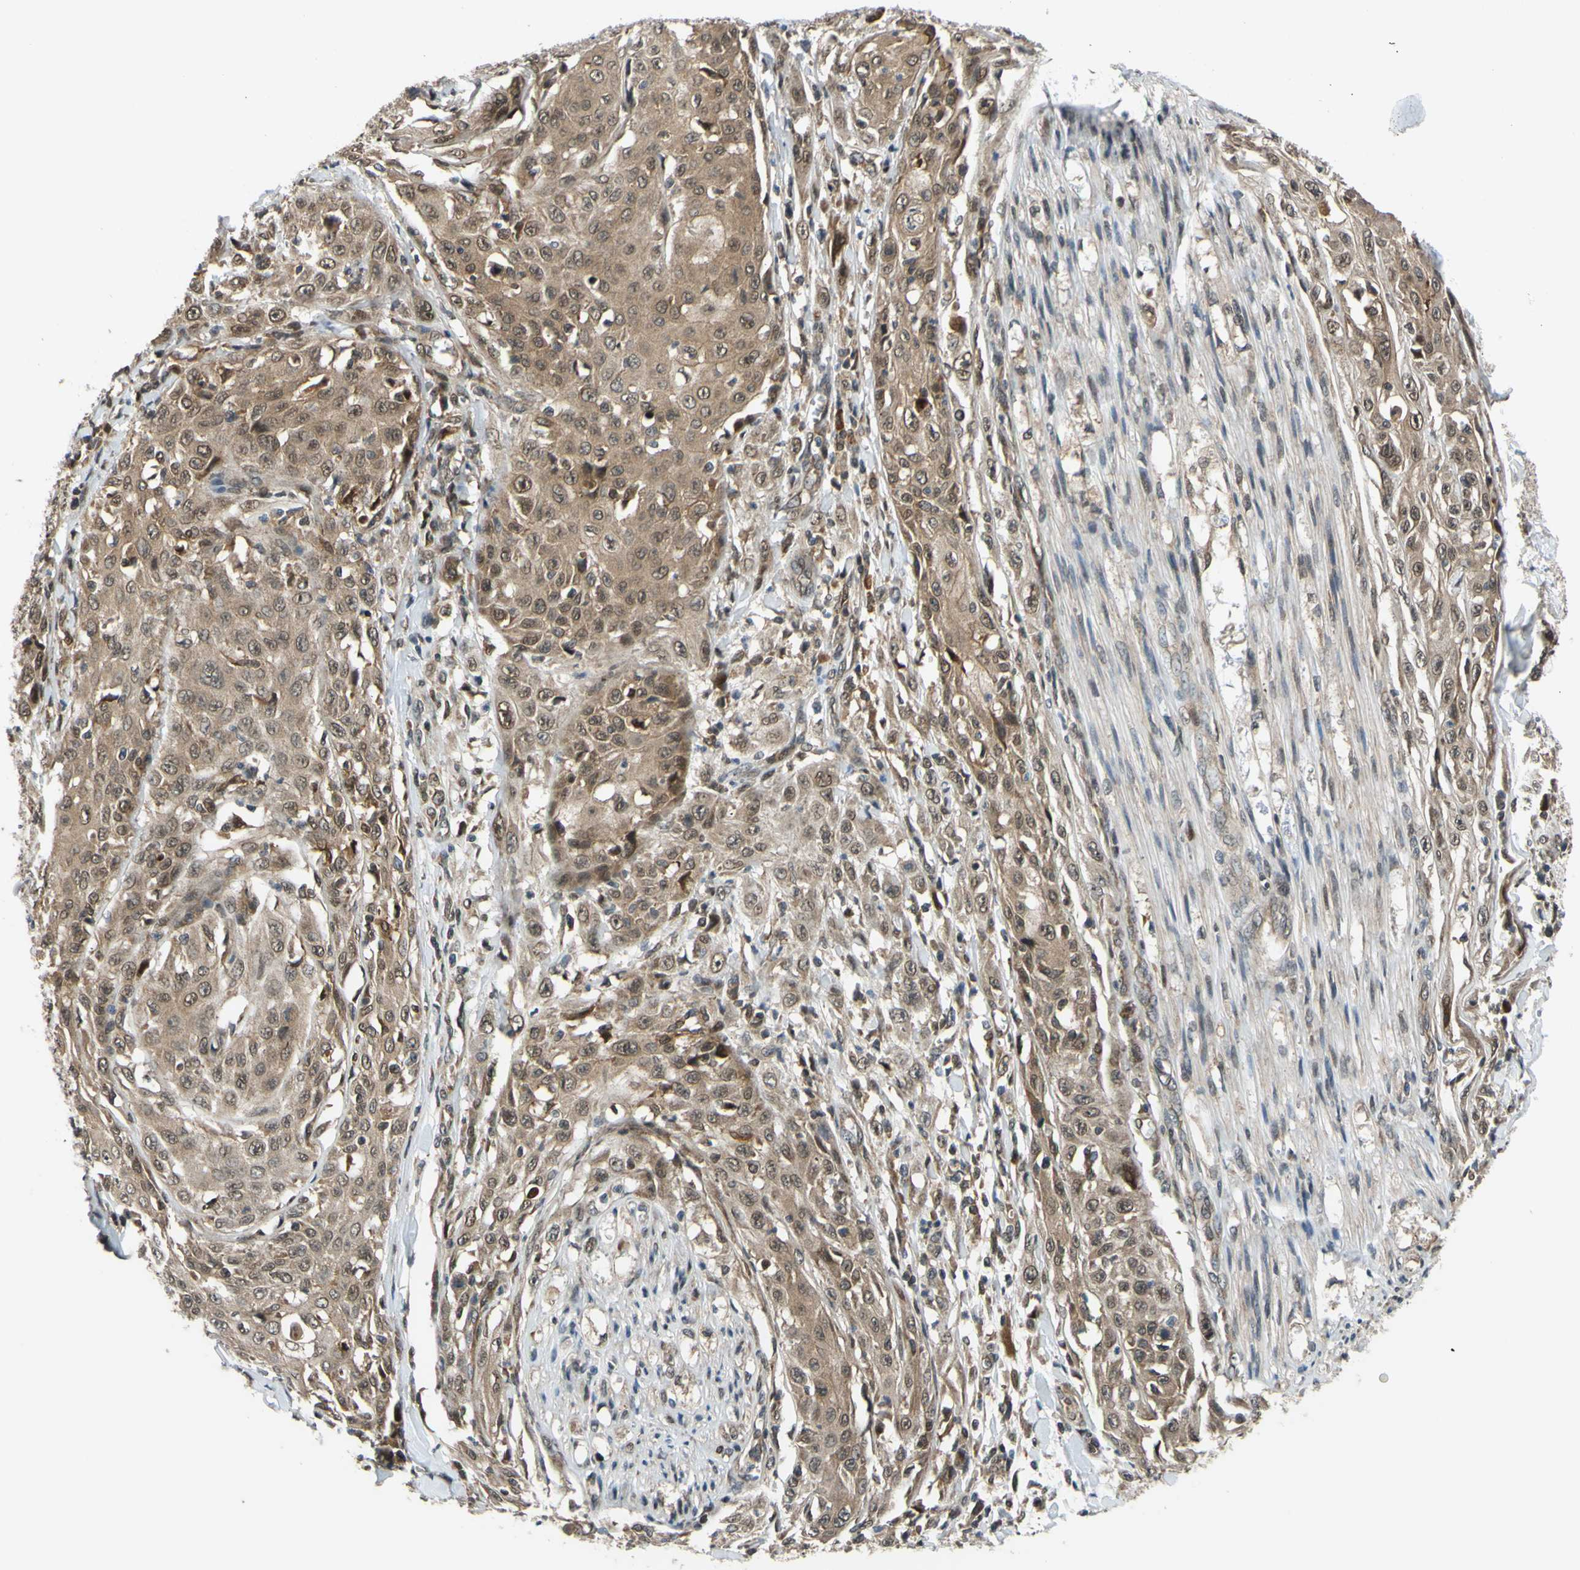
{"staining": {"intensity": "moderate", "quantity": ">75%", "location": "cytoplasmic/membranous,nuclear"}, "tissue": "skin cancer", "cell_type": "Tumor cells", "image_type": "cancer", "snomed": [{"axis": "morphology", "description": "Squamous cell carcinoma, NOS"}, {"axis": "morphology", "description": "Squamous cell carcinoma, metastatic, NOS"}, {"axis": "topography", "description": "Skin"}, {"axis": "topography", "description": "Lymph node"}], "caption": "A medium amount of moderate cytoplasmic/membranous and nuclear positivity is appreciated in about >75% of tumor cells in skin squamous cell carcinoma tissue. (DAB IHC, brown staining for protein, blue staining for nuclei).", "gene": "ABCC8", "patient": {"sex": "male", "age": 75}}